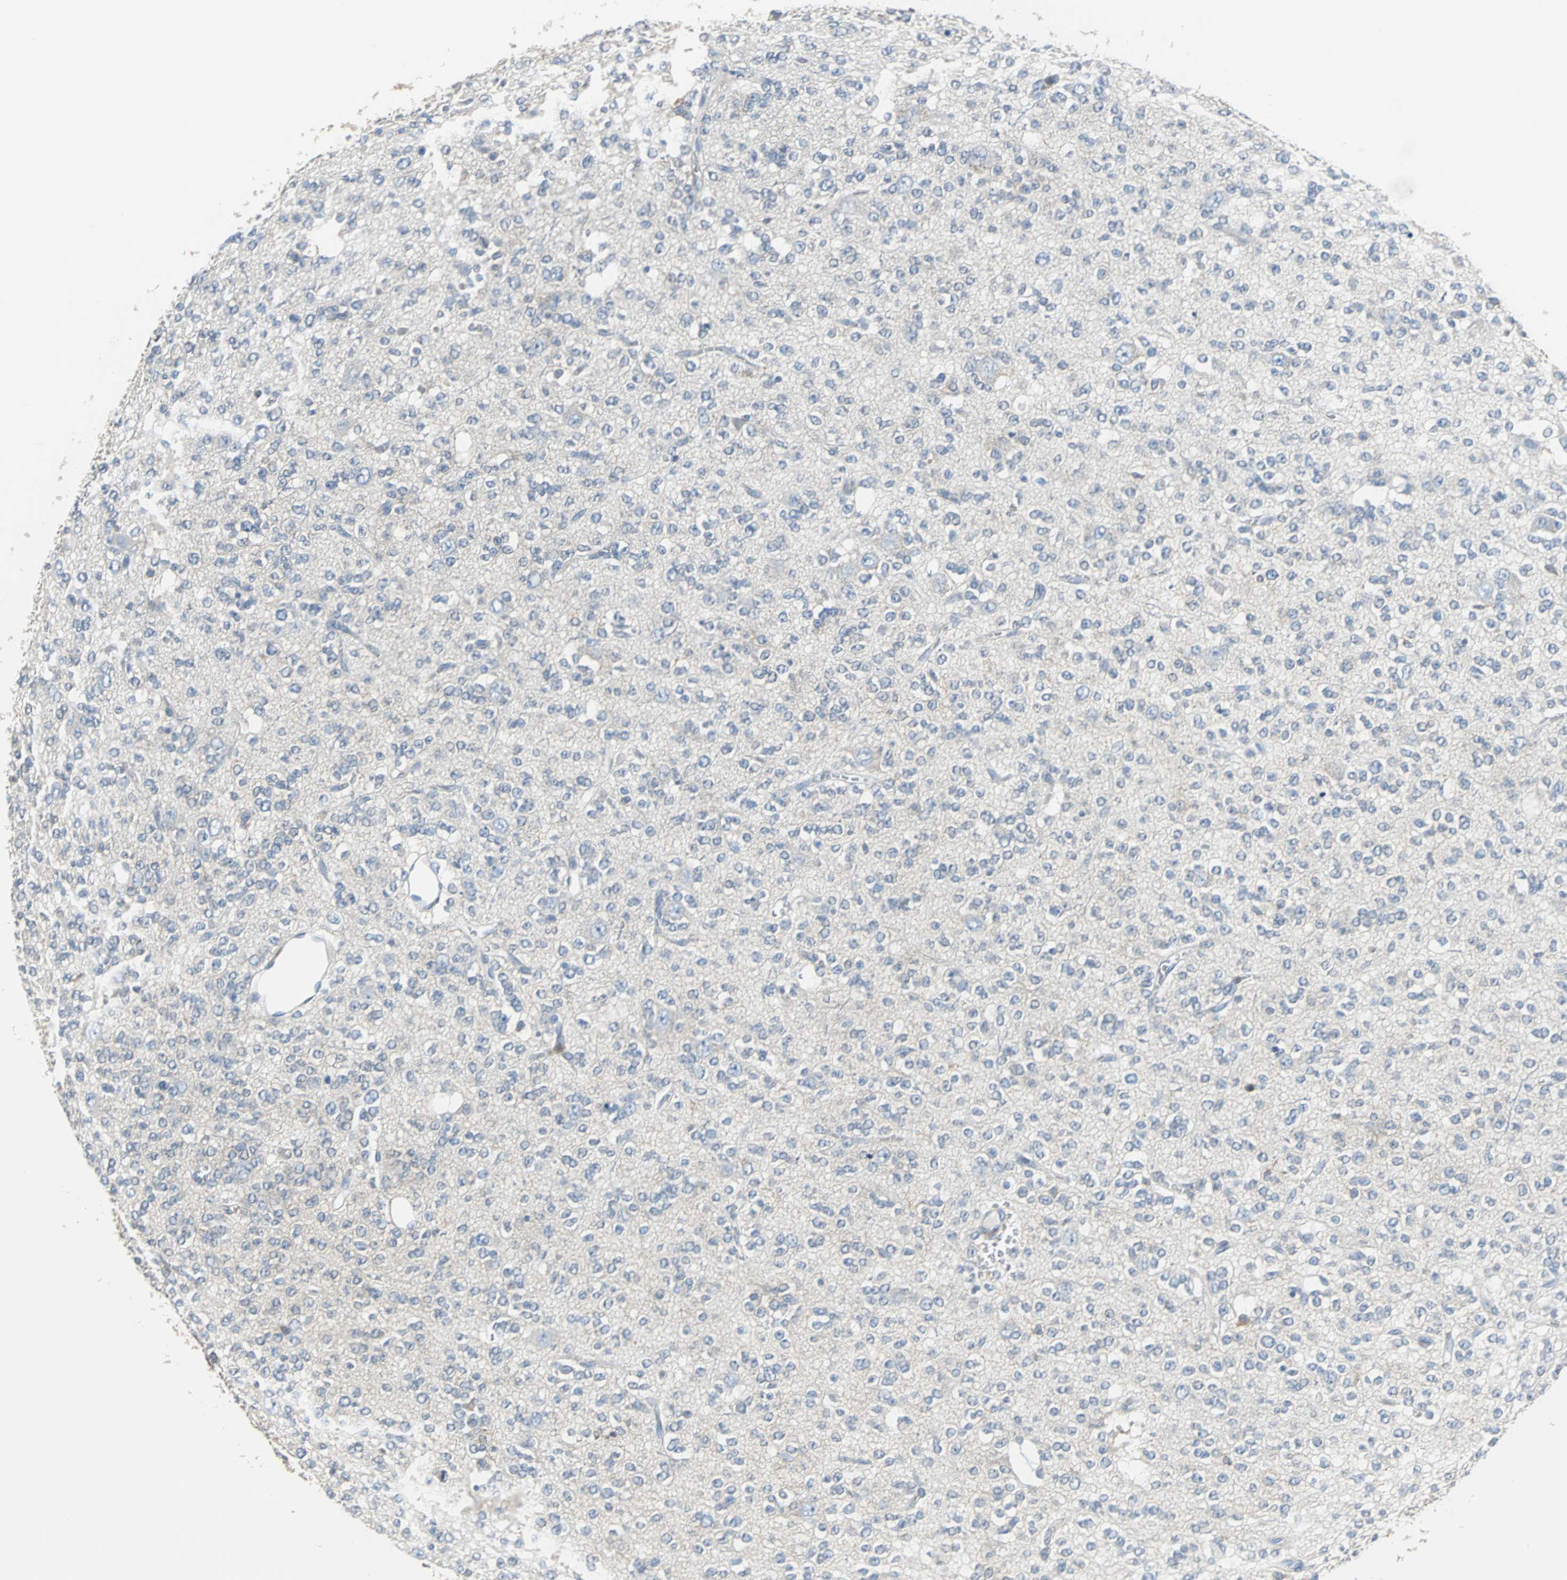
{"staining": {"intensity": "negative", "quantity": "none", "location": "none"}, "tissue": "glioma", "cell_type": "Tumor cells", "image_type": "cancer", "snomed": [{"axis": "morphology", "description": "Glioma, malignant, Low grade"}, {"axis": "topography", "description": "Brain"}], "caption": "This is a photomicrograph of immunohistochemistry staining of low-grade glioma (malignant), which shows no staining in tumor cells.", "gene": "TSC22D4", "patient": {"sex": "male", "age": 38}}